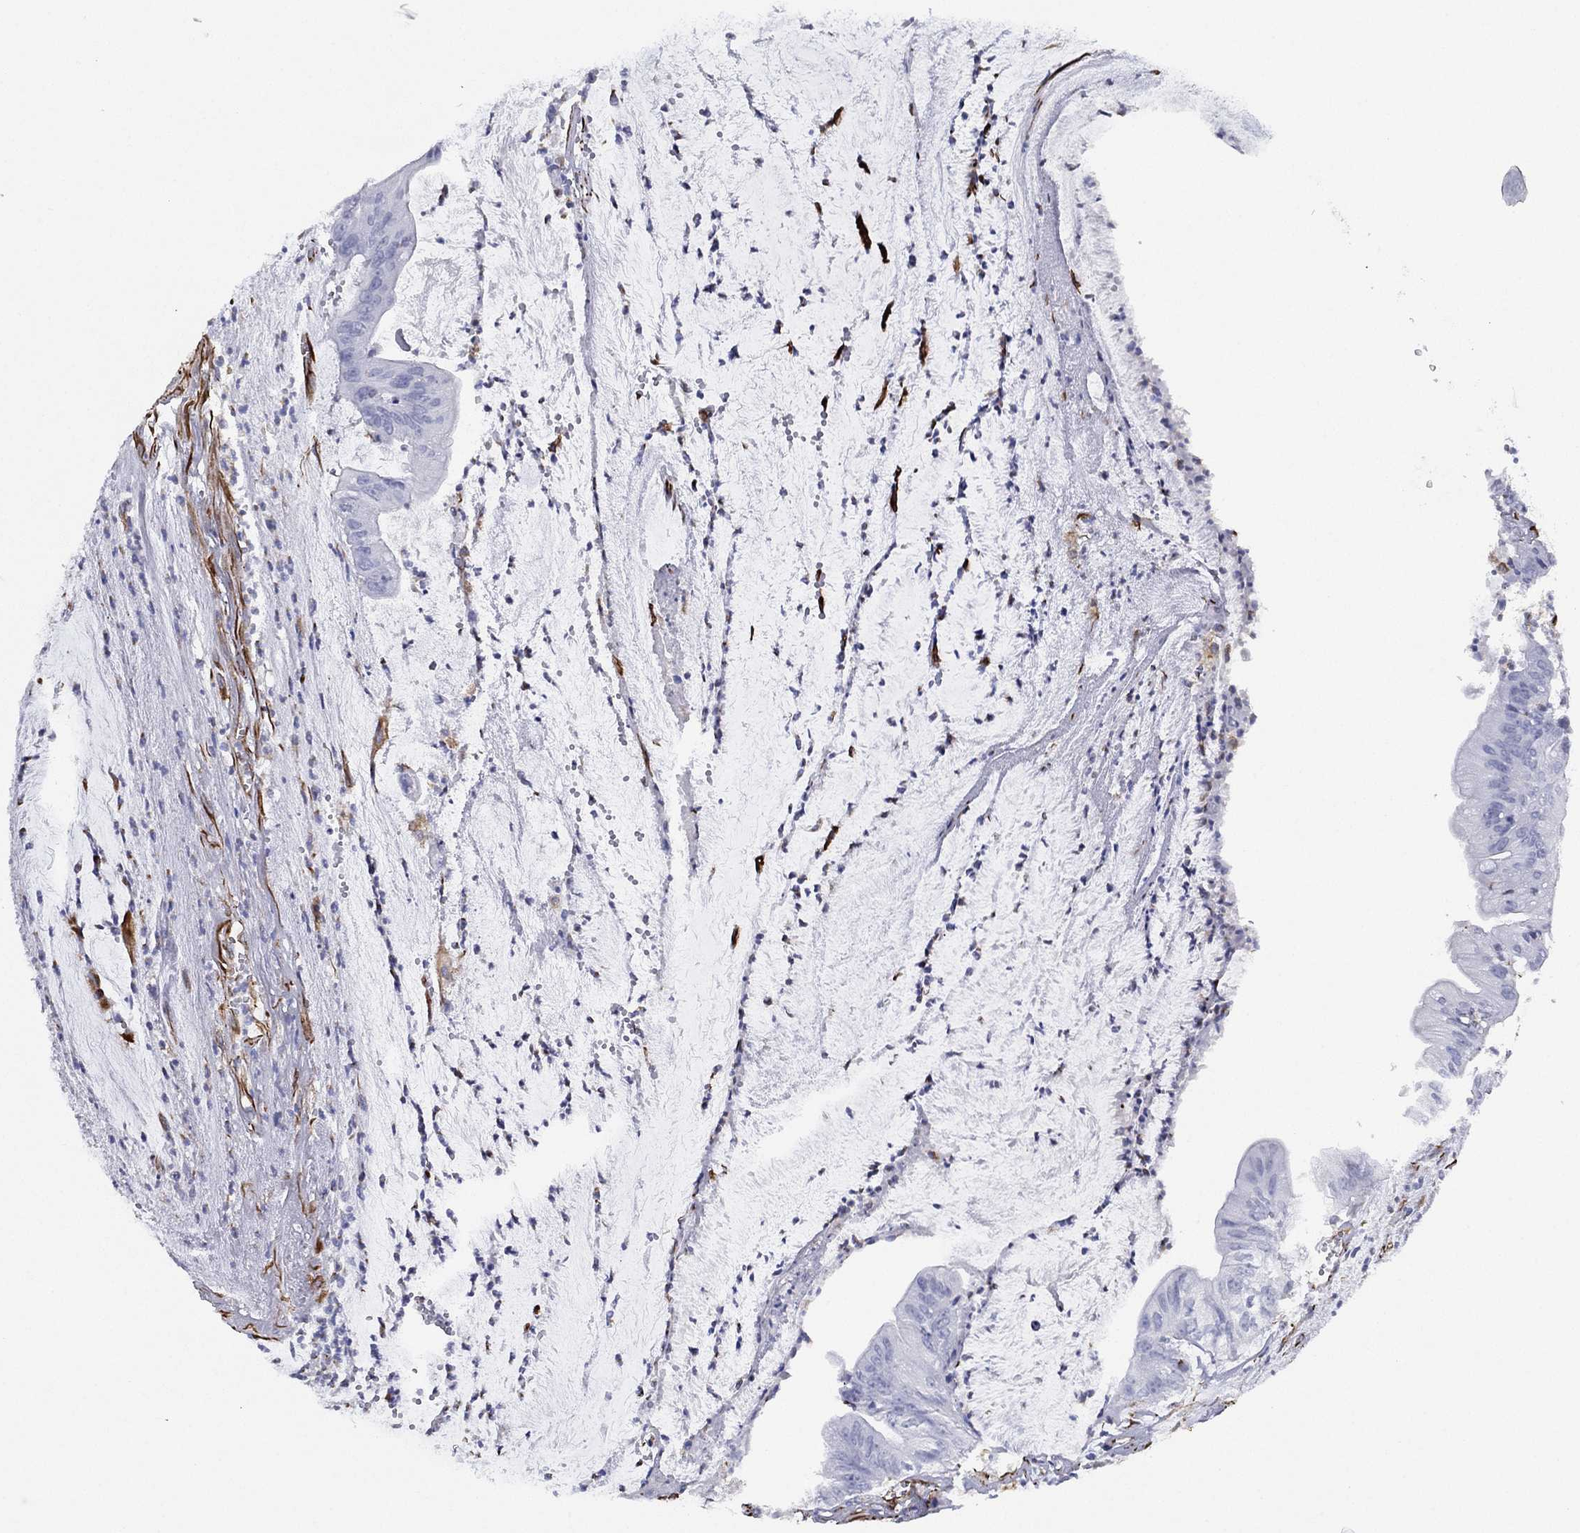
{"staining": {"intensity": "negative", "quantity": "none", "location": "none"}, "tissue": "colorectal cancer", "cell_type": "Tumor cells", "image_type": "cancer", "snomed": [{"axis": "morphology", "description": "Adenocarcinoma, NOS"}, {"axis": "topography", "description": "Colon"}], "caption": "There is no significant positivity in tumor cells of colorectal adenocarcinoma.", "gene": "MAS1", "patient": {"sex": "female", "age": 69}}